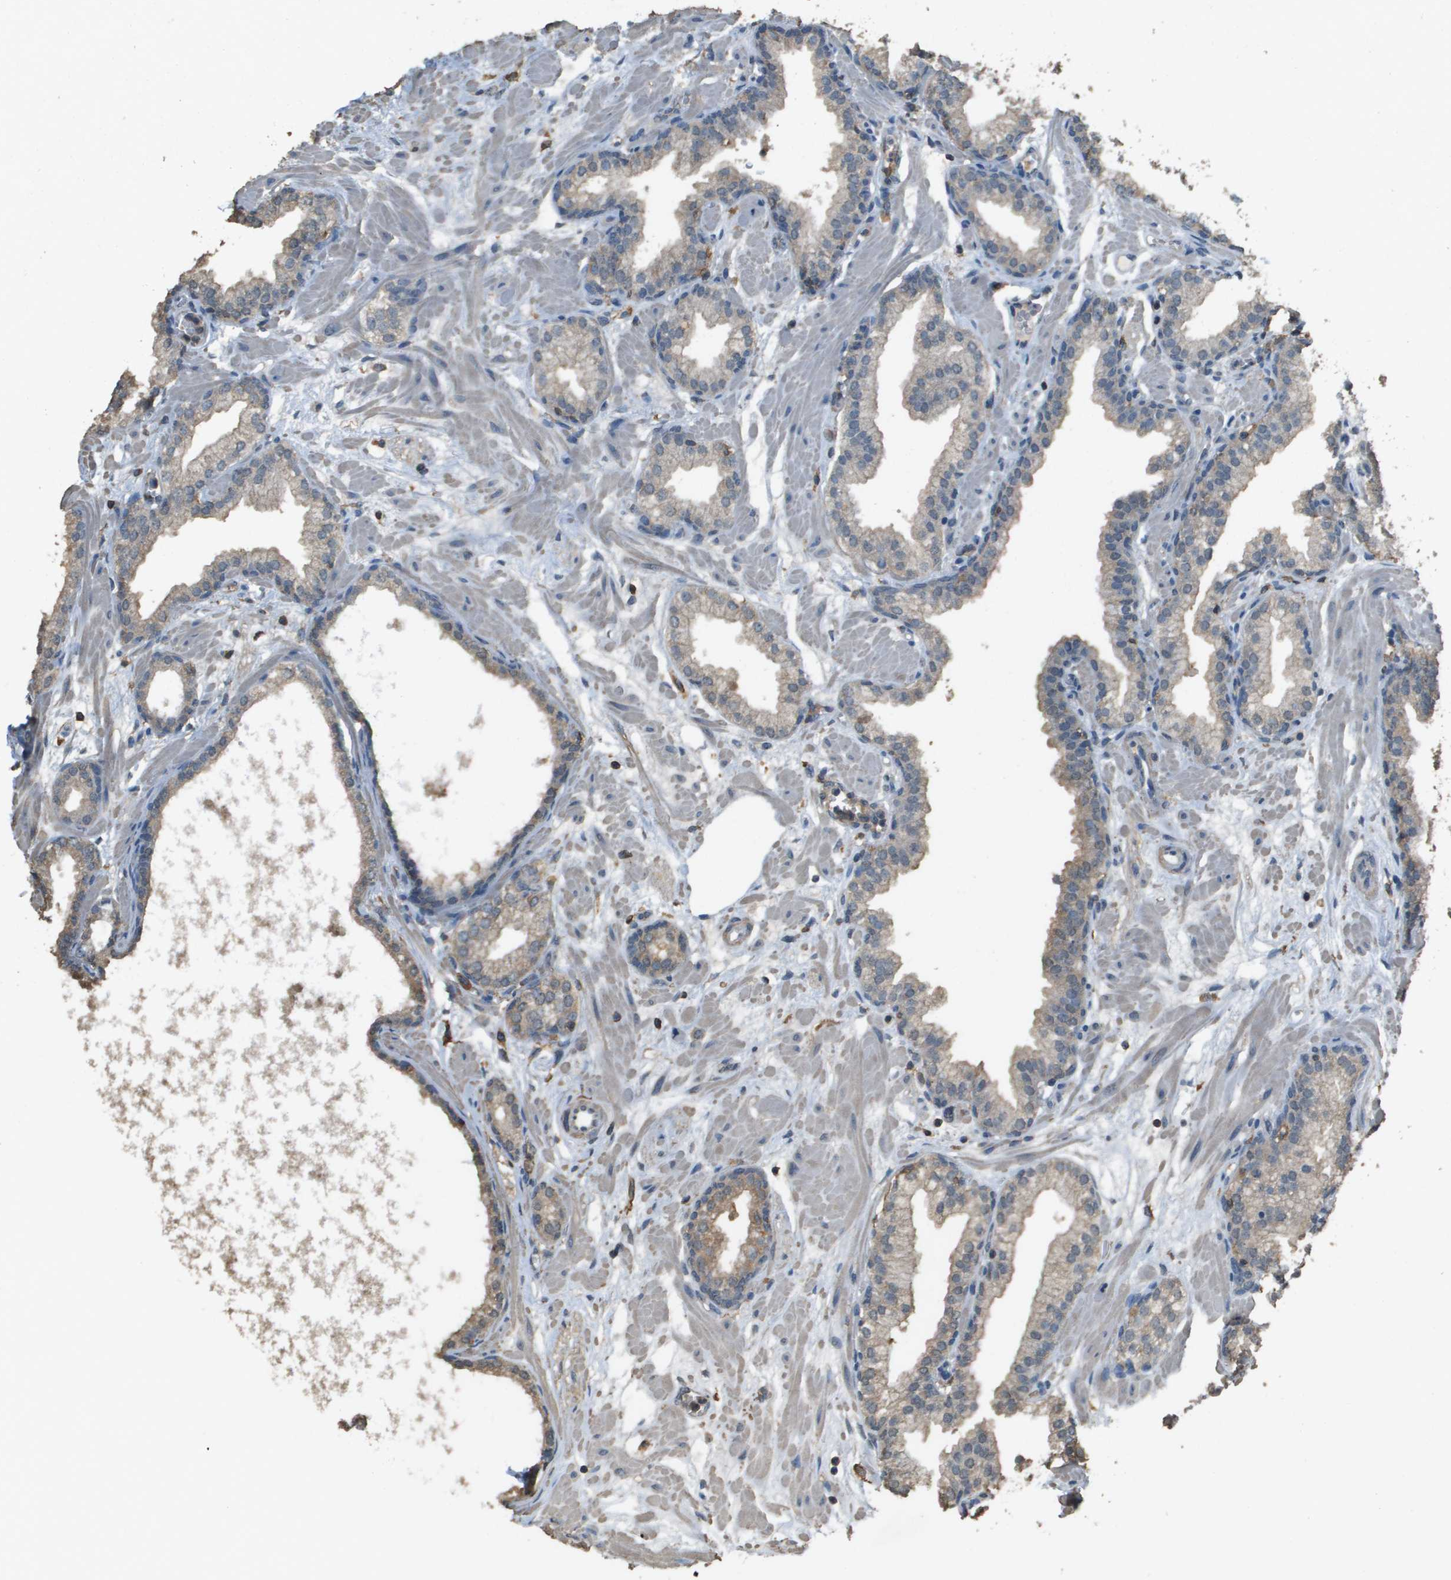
{"staining": {"intensity": "weak", "quantity": ">75%", "location": "cytoplasmic/membranous"}, "tissue": "prostate", "cell_type": "Glandular cells", "image_type": "normal", "snomed": [{"axis": "morphology", "description": "Normal tissue, NOS"}, {"axis": "morphology", "description": "Urothelial carcinoma, Low grade"}, {"axis": "topography", "description": "Urinary bladder"}, {"axis": "topography", "description": "Prostate"}], "caption": "Human prostate stained for a protein (brown) reveals weak cytoplasmic/membranous positive staining in about >75% of glandular cells.", "gene": "MS4A7", "patient": {"sex": "male", "age": 60}}